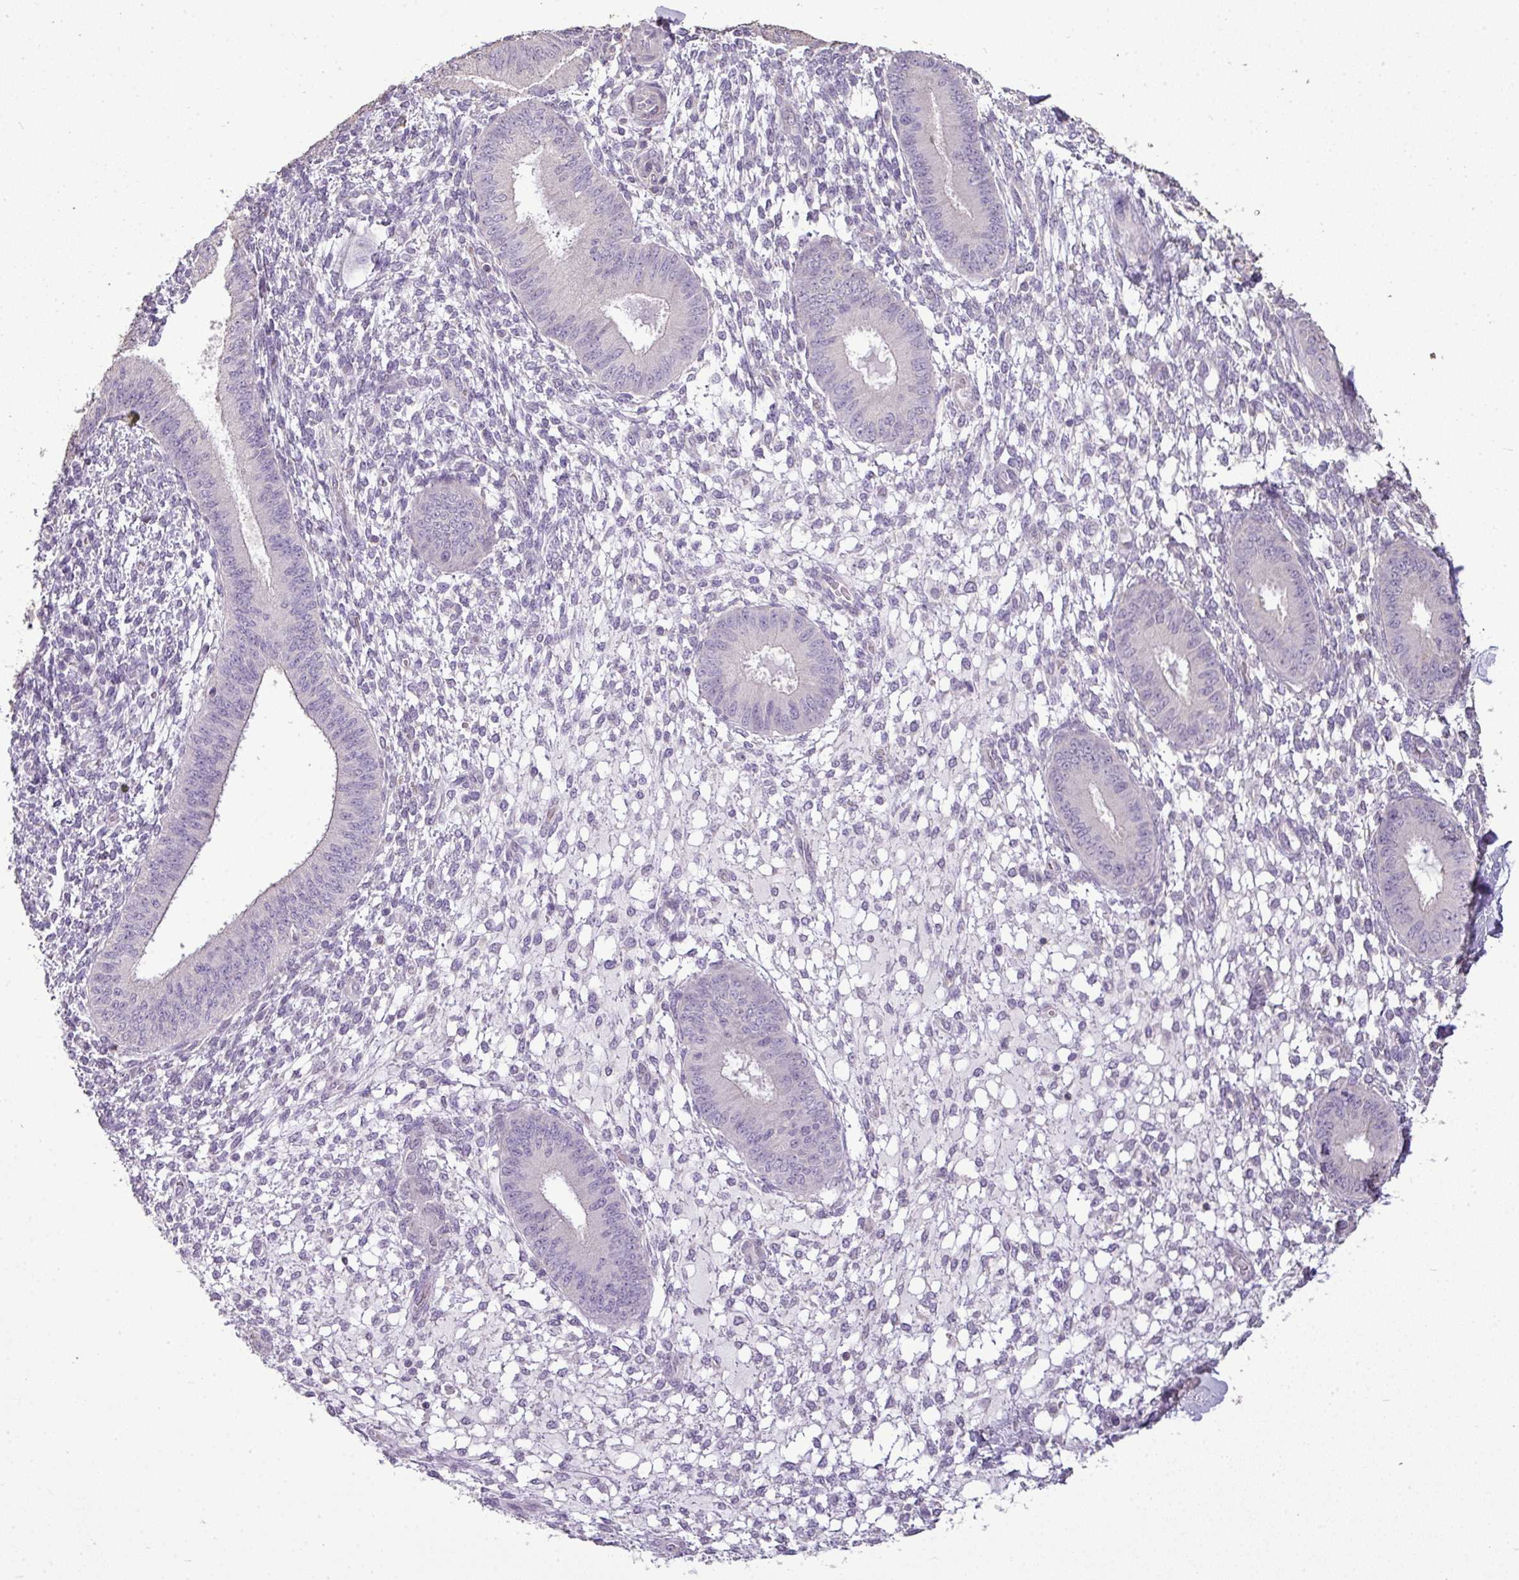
{"staining": {"intensity": "negative", "quantity": "none", "location": "none"}, "tissue": "endometrium", "cell_type": "Cells in endometrial stroma", "image_type": "normal", "snomed": [{"axis": "morphology", "description": "Normal tissue, NOS"}, {"axis": "topography", "description": "Endometrium"}], "caption": "Immunohistochemical staining of unremarkable endometrium reveals no significant staining in cells in endometrial stroma.", "gene": "LY9", "patient": {"sex": "female", "age": 49}}